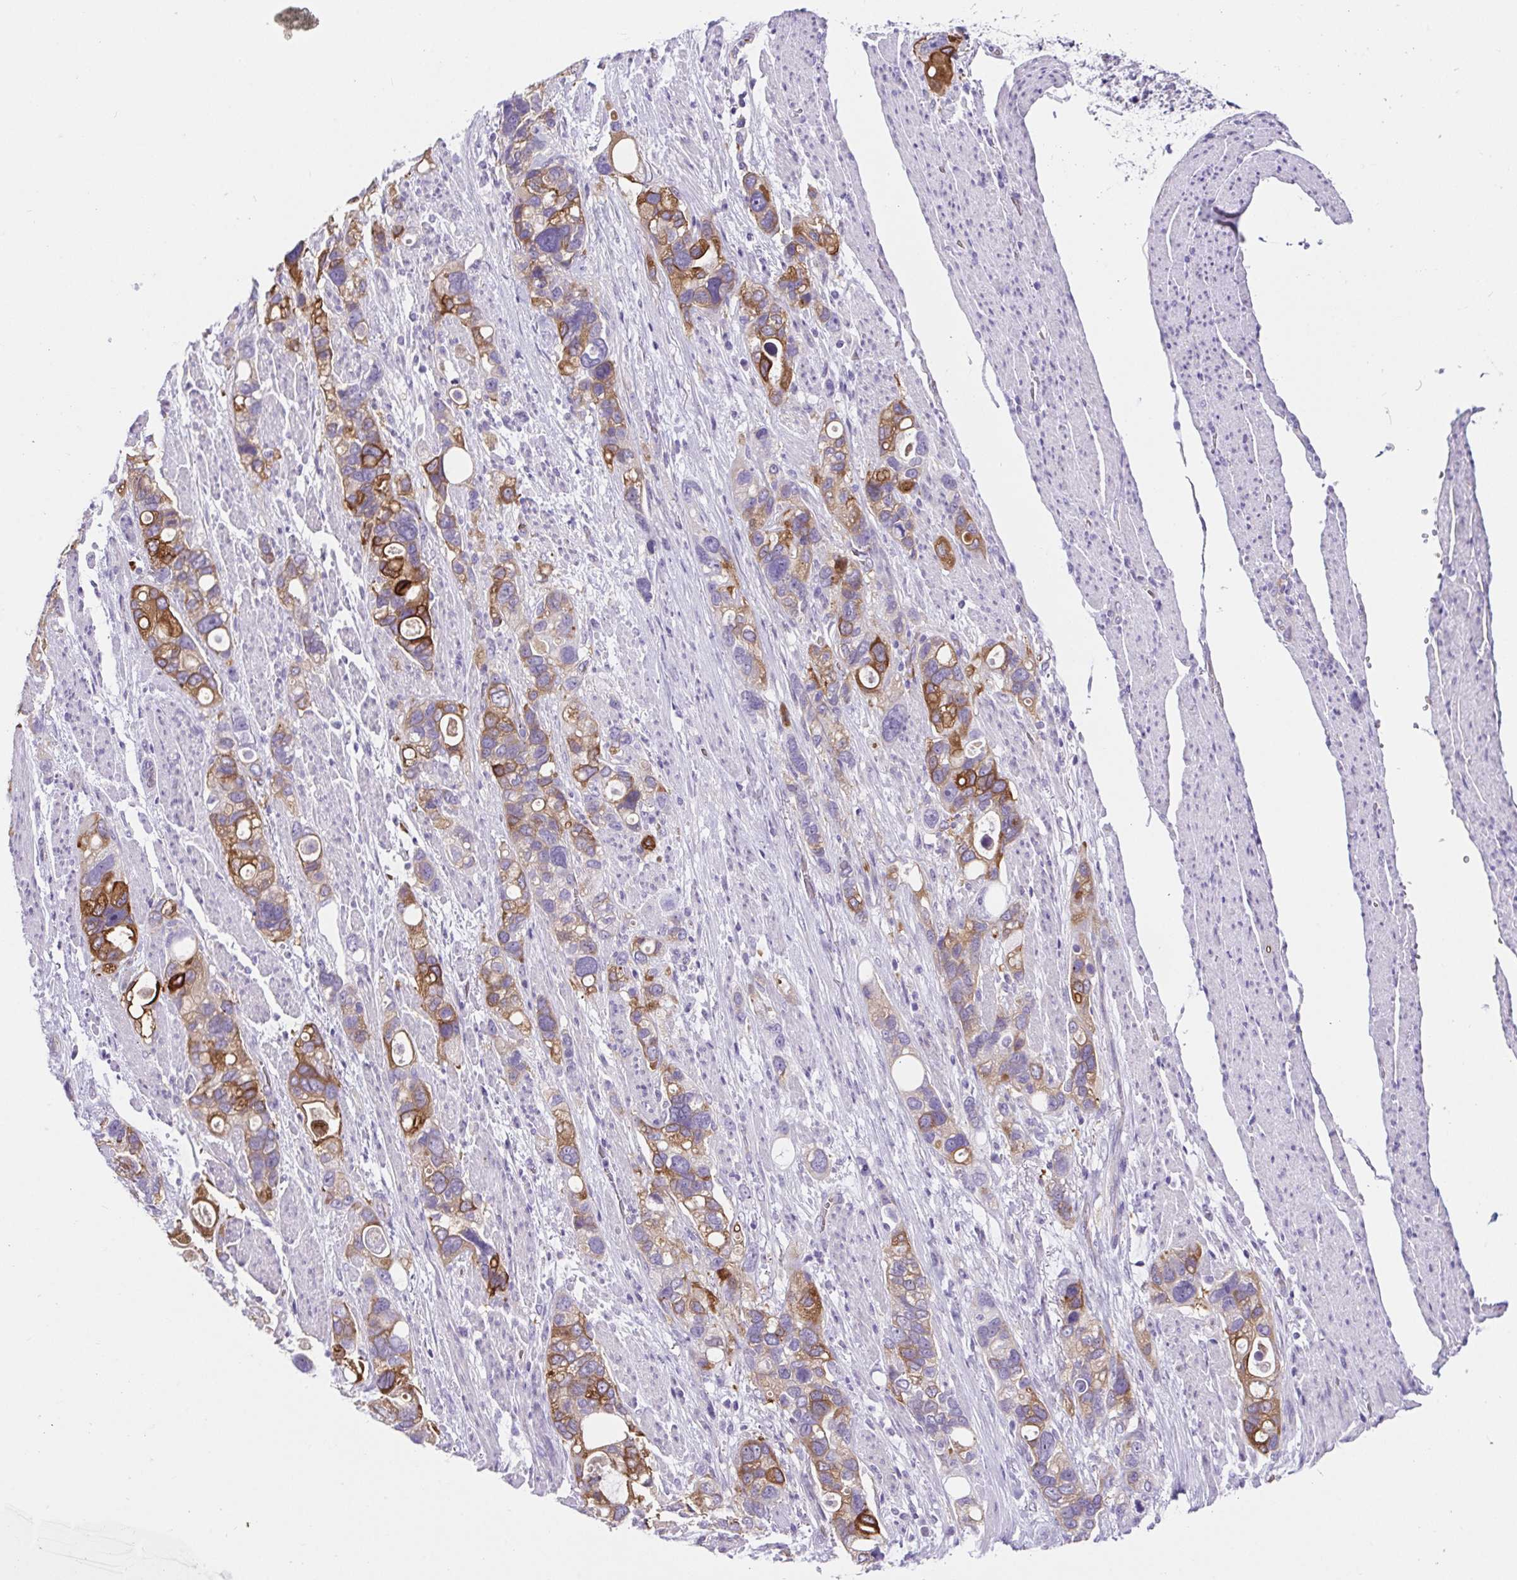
{"staining": {"intensity": "strong", "quantity": "<25%", "location": "cytoplasmic/membranous"}, "tissue": "stomach cancer", "cell_type": "Tumor cells", "image_type": "cancer", "snomed": [{"axis": "morphology", "description": "Adenocarcinoma, NOS"}, {"axis": "topography", "description": "Stomach, upper"}], "caption": "Immunohistochemical staining of human stomach cancer shows medium levels of strong cytoplasmic/membranous protein staining in approximately <25% of tumor cells.", "gene": "BCAS1", "patient": {"sex": "female", "age": 81}}